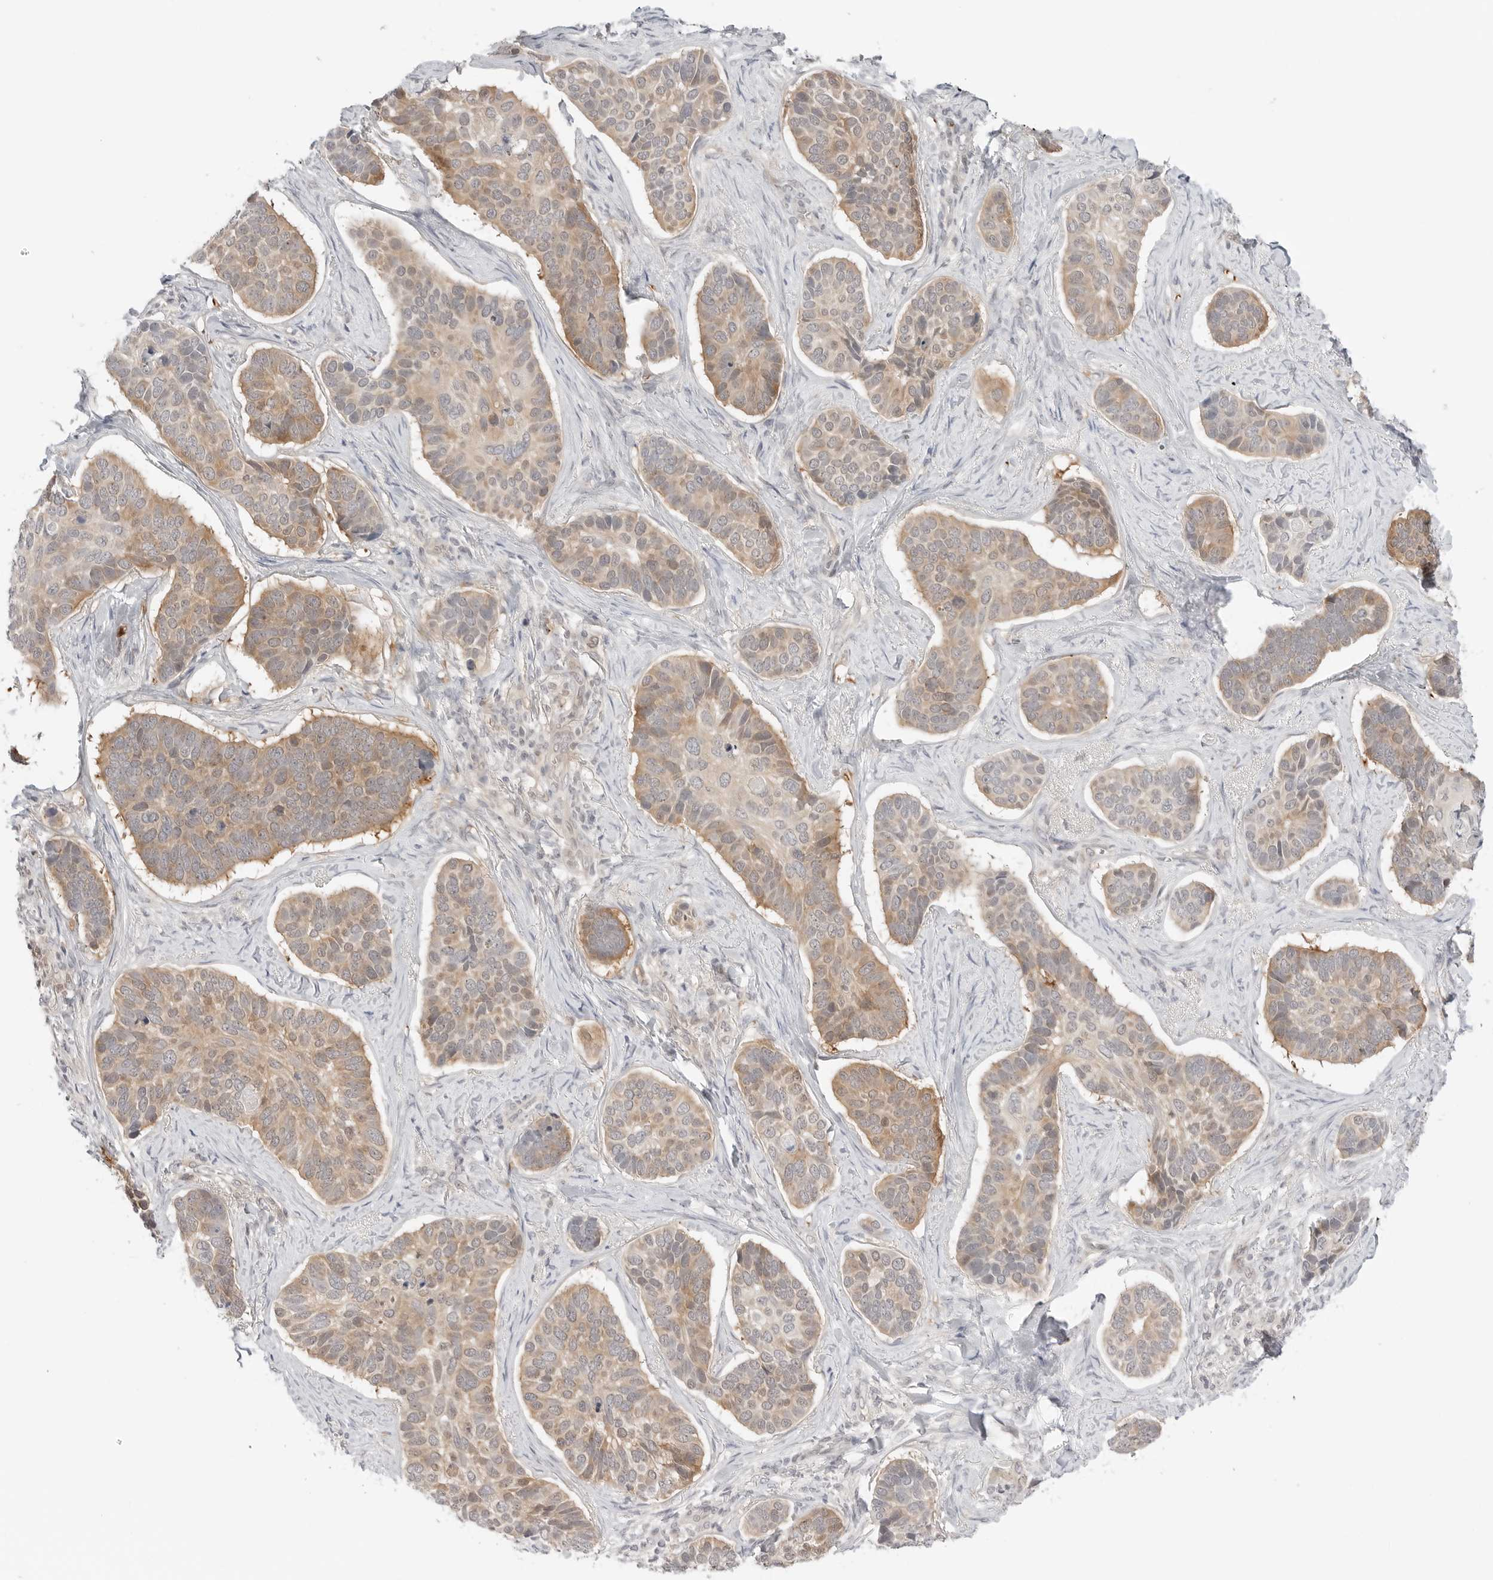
{"staining": {"intensity": "moderate", "quantity": "25%-75%", "location": "cytoplasmic/membranous"}, "tissue": "skin cancer", "cell_type": "Tumor cells", "image_type": "cancer", "snomed": [{"axis": "morphology", "description": "Basal cell carcinoma"}, {"axis": "topography", "description": "Skin"}], "caption": "High-magnification brightfield microscopy of skin cancer (basal cell carcinoma) stained with DAB (brown) and counterstained with hematoxylin (blue). tumor cells exhibit moderate cytoplasmic/membranous positivity is appreciated in approximately25%-75% of cells.", "gene": "NUDC", "patient": {"sex": "male", "age": 62}}